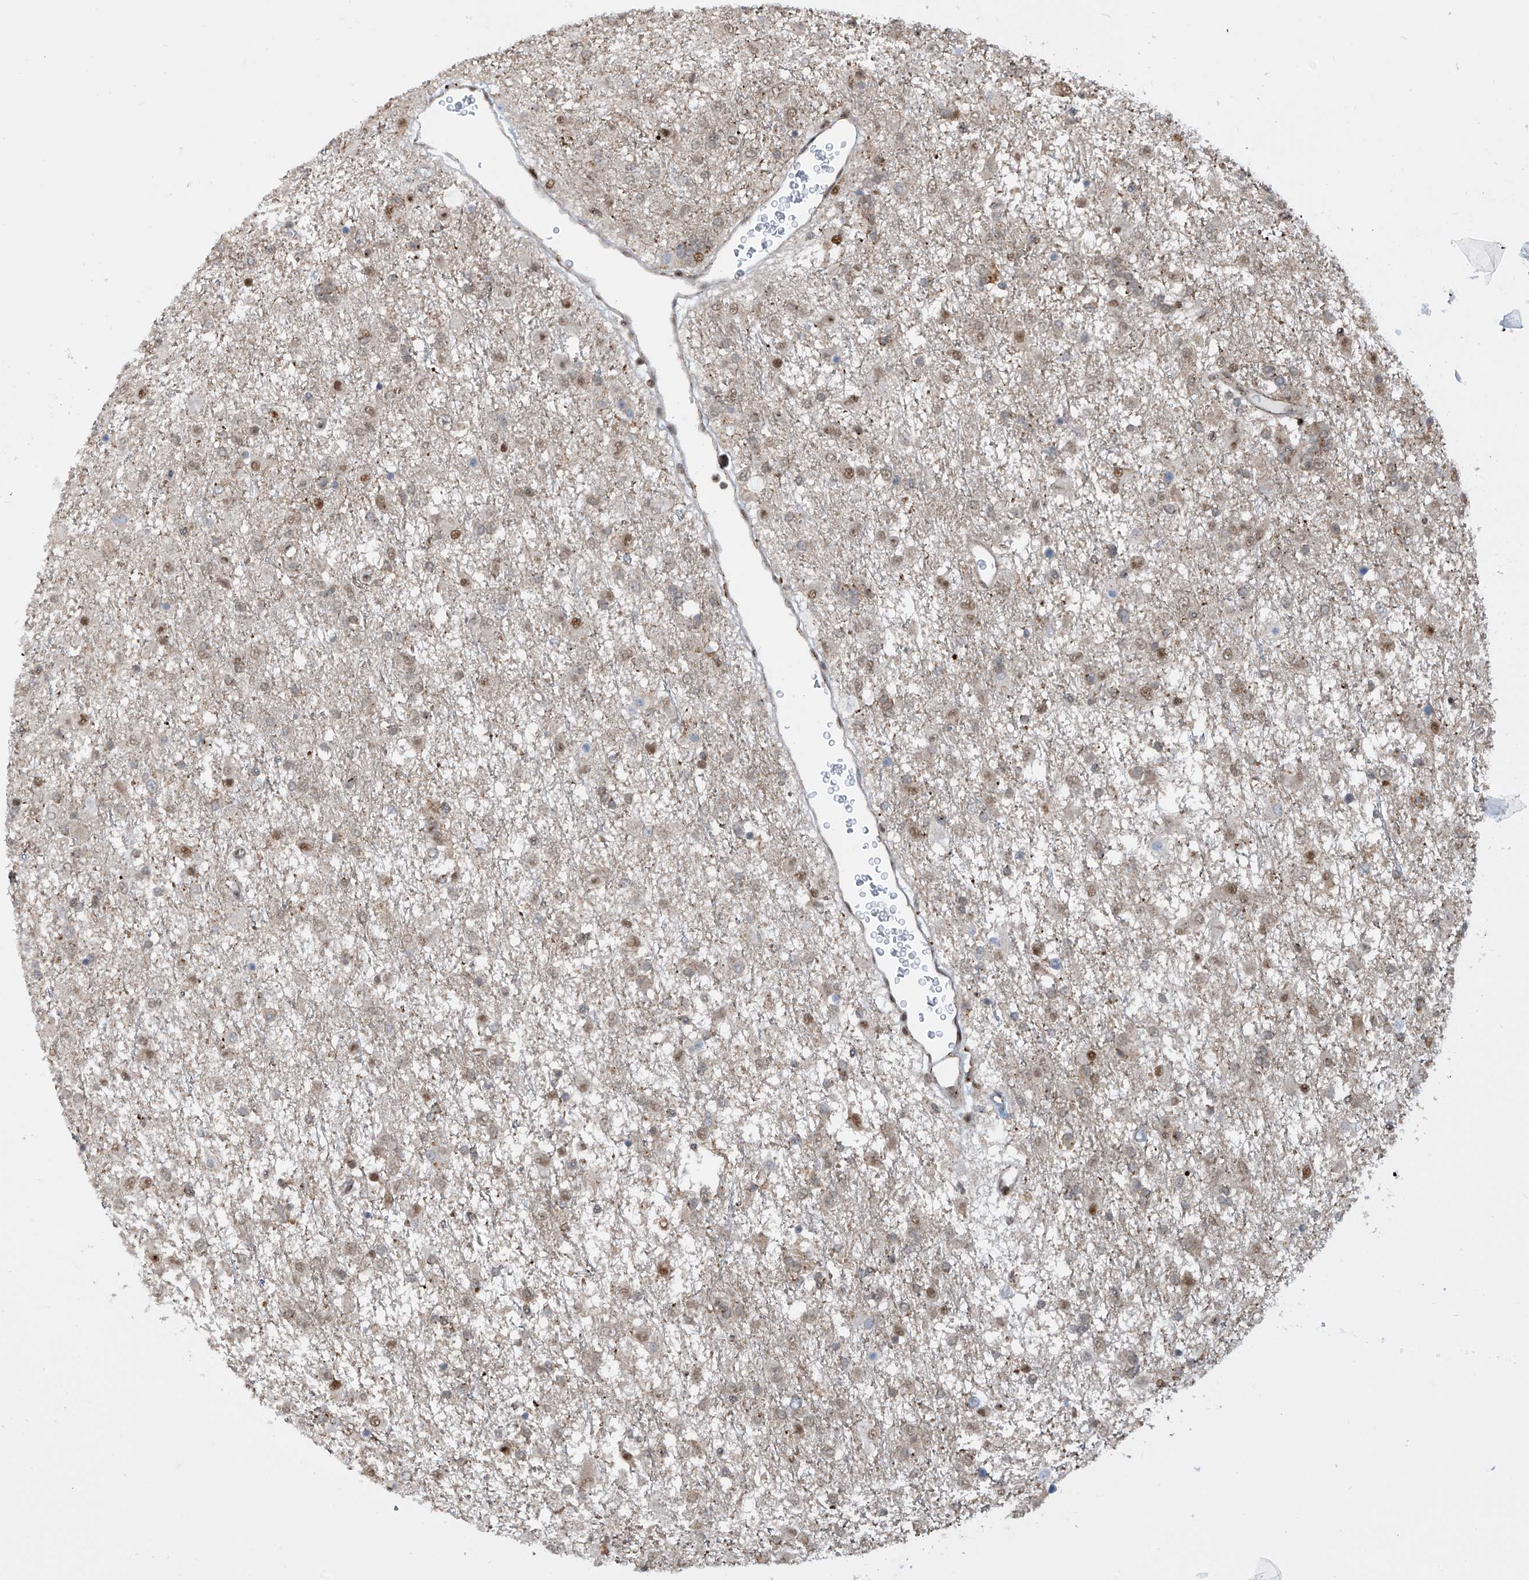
{"staining": {"intensity": "moderate", "quantity": "<25%", "location": "nuclear"}, "tissue": "glioma", "cell_type": "Tumor cells", "image_type": "cancer", "snomed": [{"axis": "morphology", "description": "Glioma, malignant, Low grade"}, {"axis": "topography", "description": "Brain"}], "caption": "High-magnification brightfield microscopy of glioma stained with DAB (3,3'-diaminobenzidine) (brown) and counterstained with hematoxylin (blue). tumor cells exhibit moderate nuclear expression is present in approximately<25% of cells.", "gene": "LAGE3", "patient": {"sex": "male", "age": 65}}